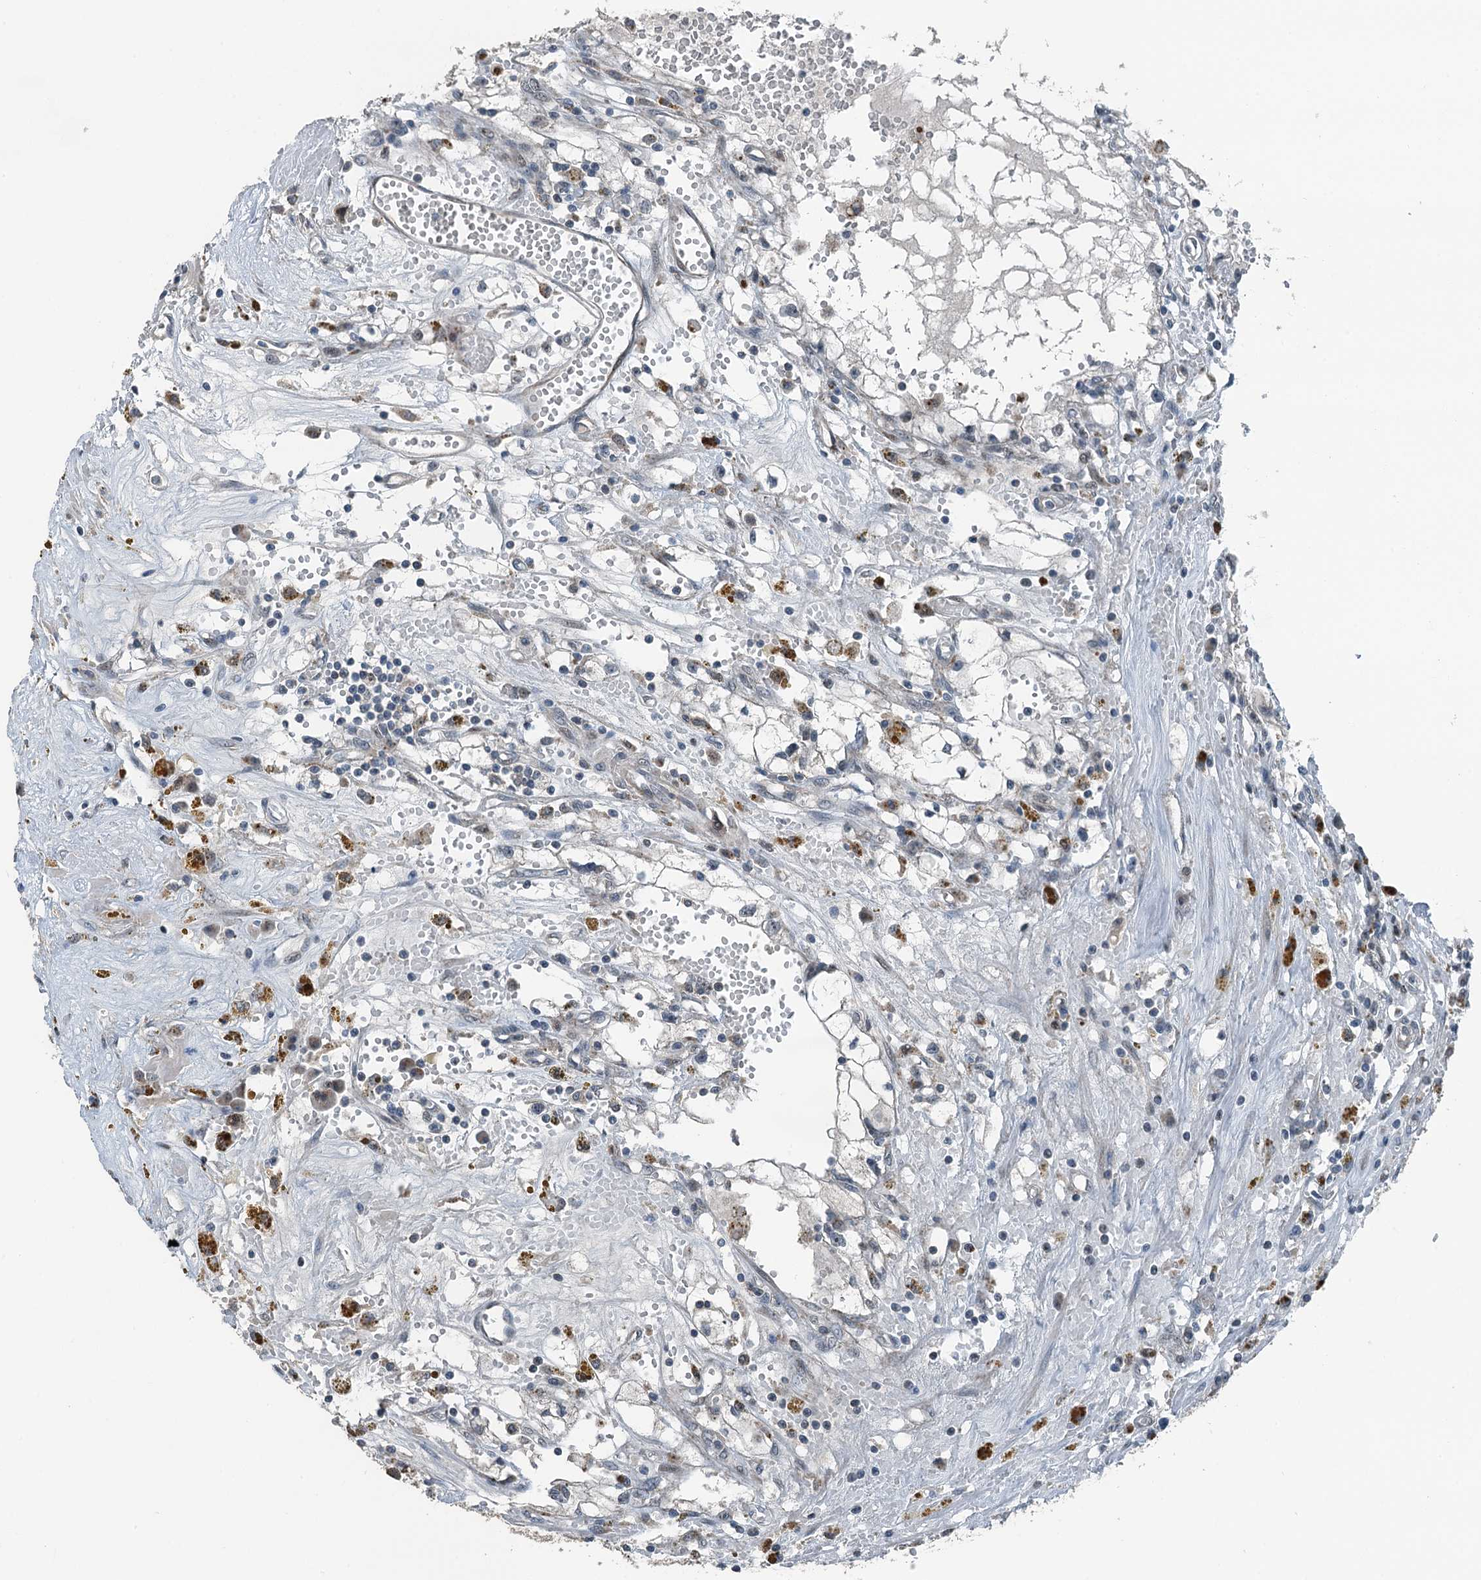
{"staining": {"intensity": "negative", "quantity": "none", "location": "none"}, "tissue": "renal cancer", "cell_type": "Tumor cells", "image_type": "cancer", "snomed": [{"axis": "morphology", "description": "Adenocarcinoma, NOS"}, {"axis": "topography", "description": "Kidney"}], "caption": "Immunohistochemistry (IHC) histopathology image of renal cancer stained for a protein (brown), which shows no staining in tumor cells.", "gene": "BMERB1", "patient": {"sex": "male", "age": 56}}